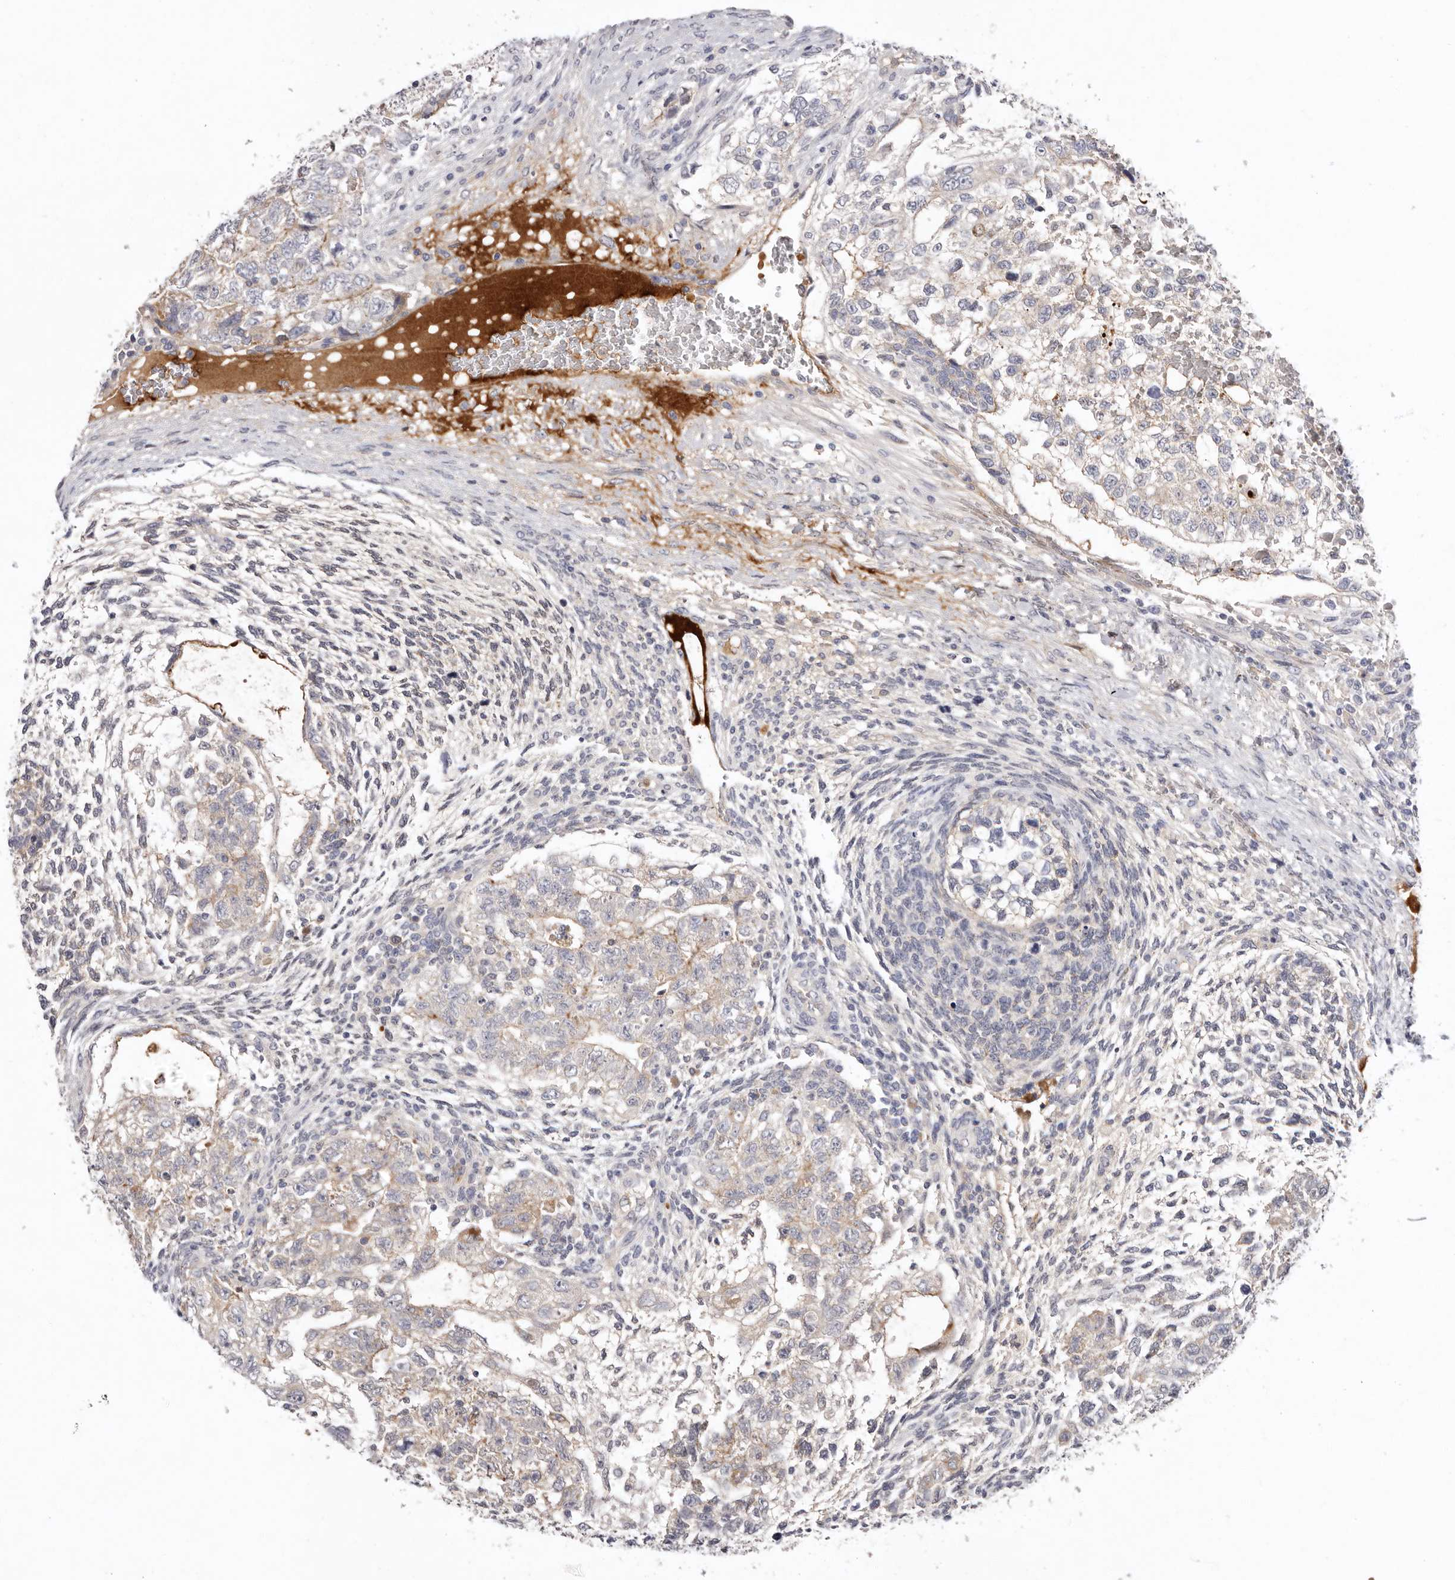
{"staining": {"intensity": "weak", "quantity": "<25%", "location": "cytoplasmic/membranous"}, "tissue": "testis cancer", "cell_type": "Tumor cells", "image_type": "cancer", "snomed": [{"axis": "morphology", "description": "Carcinoma, Embryonal, NOS"}, {"axis": "topography", "description": "Testis"}], "caption": "IHC micrograph of neoplastic tissue: testis embryonal carcinoma stained with DAB (3,3'-diaminobenzidine) demonstrates no significant protein expression in tumor cells. (Brightfield microscopy of DAB immunohistochemistry at high magnification).", "gene": "LMLN", "patient": {"sex": "male", "age": 37}}